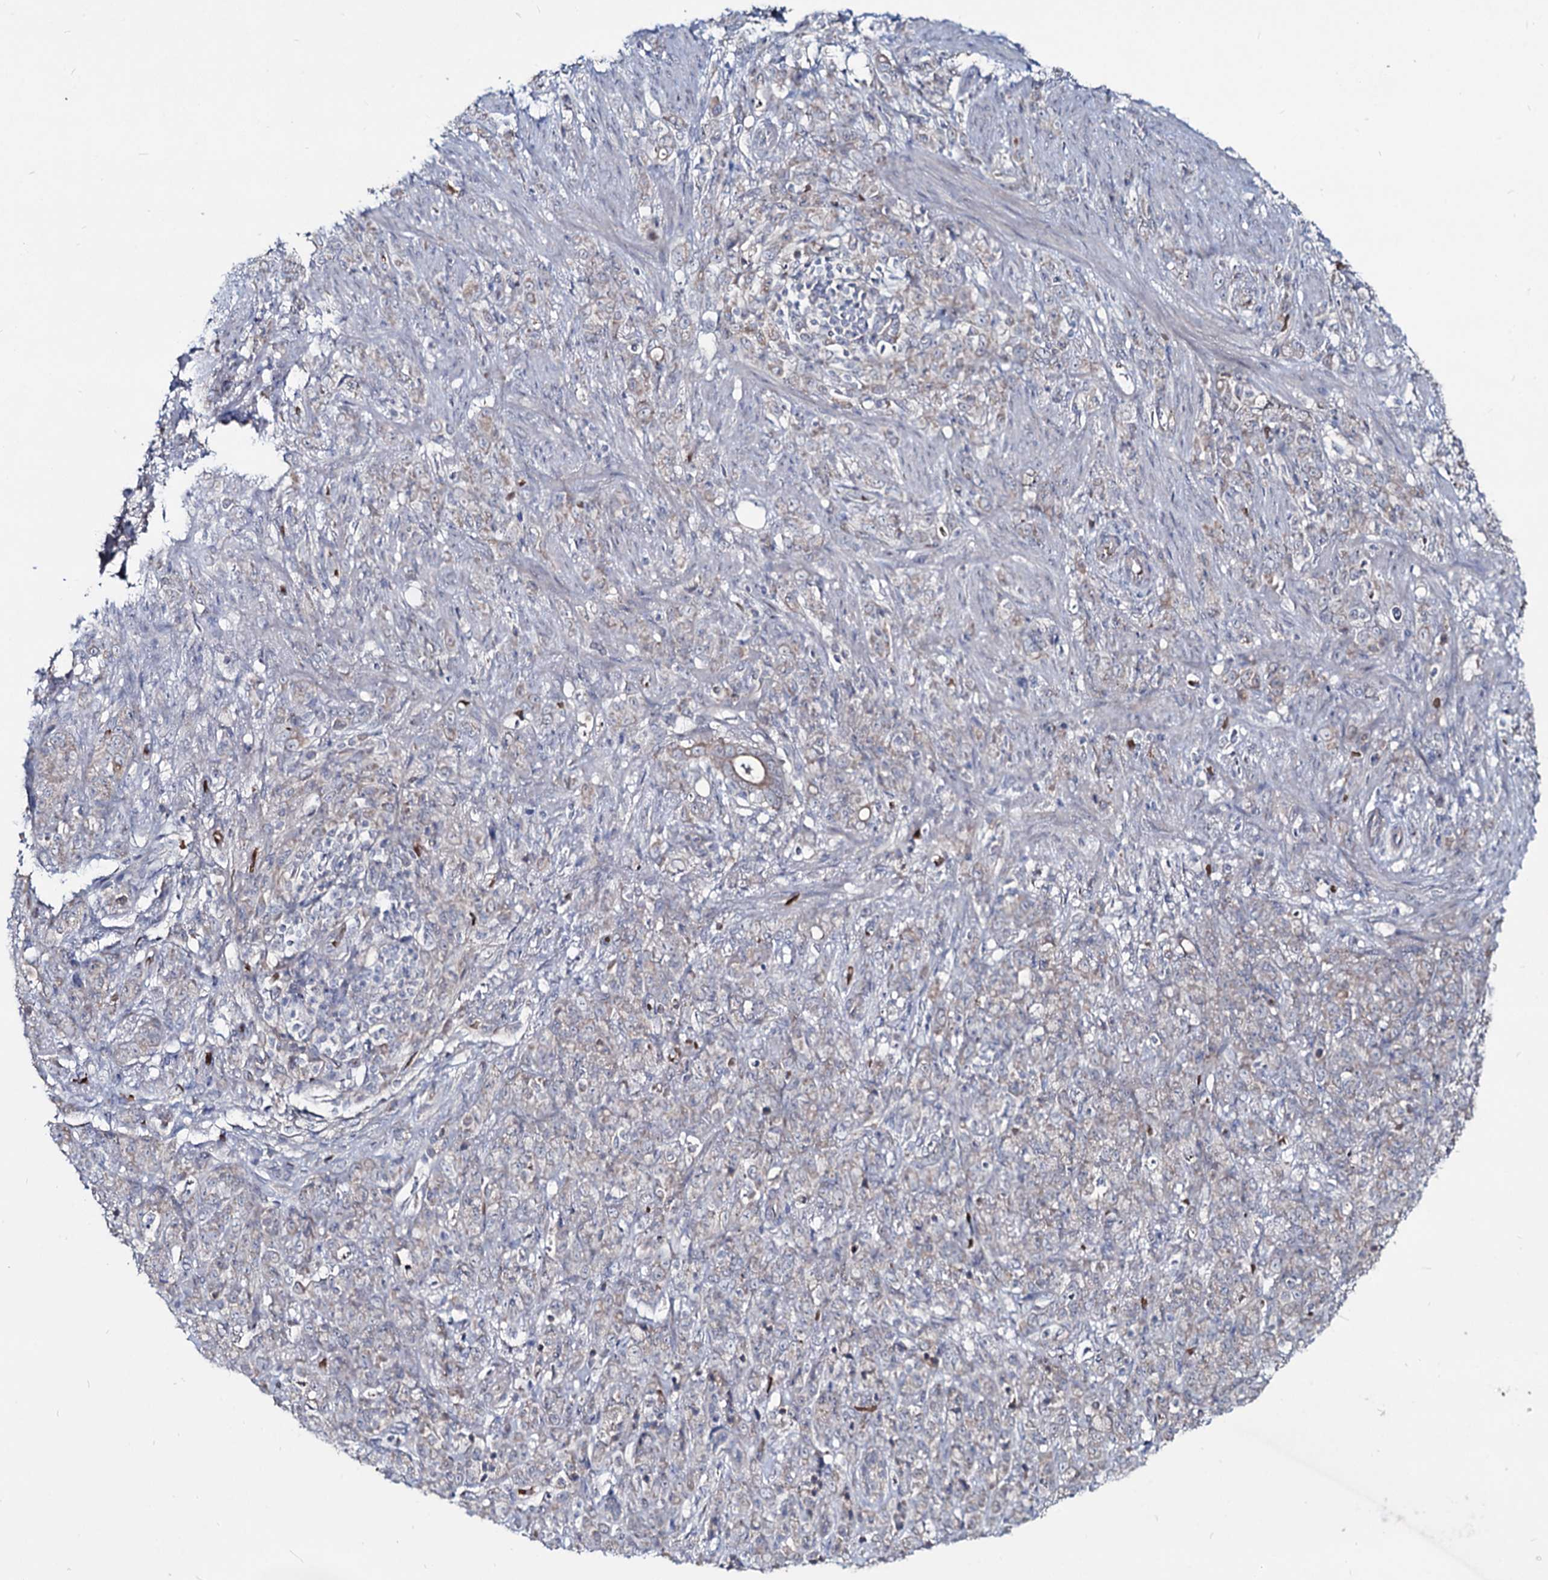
{"staining": {"intensity": "weak", "quantity": "<25%", "location": "cytoplasmic/membranous"}, "tissue": "stomach cancer", "cell_type": "Tumor cells", "image_type": "cancer", "snomed": [{"axis": "morphology", "description": "Adenocarcinoma, NOS"}, {"axis": "topography", "description": "Stomach"}], "caption": "Immunohistochemistry image of stomach cancer stained for a protein (brown), which demonstrates no staining in tumor cells.", "gene": "RNF6", "patient": {"sex": "female", "age": 79}}